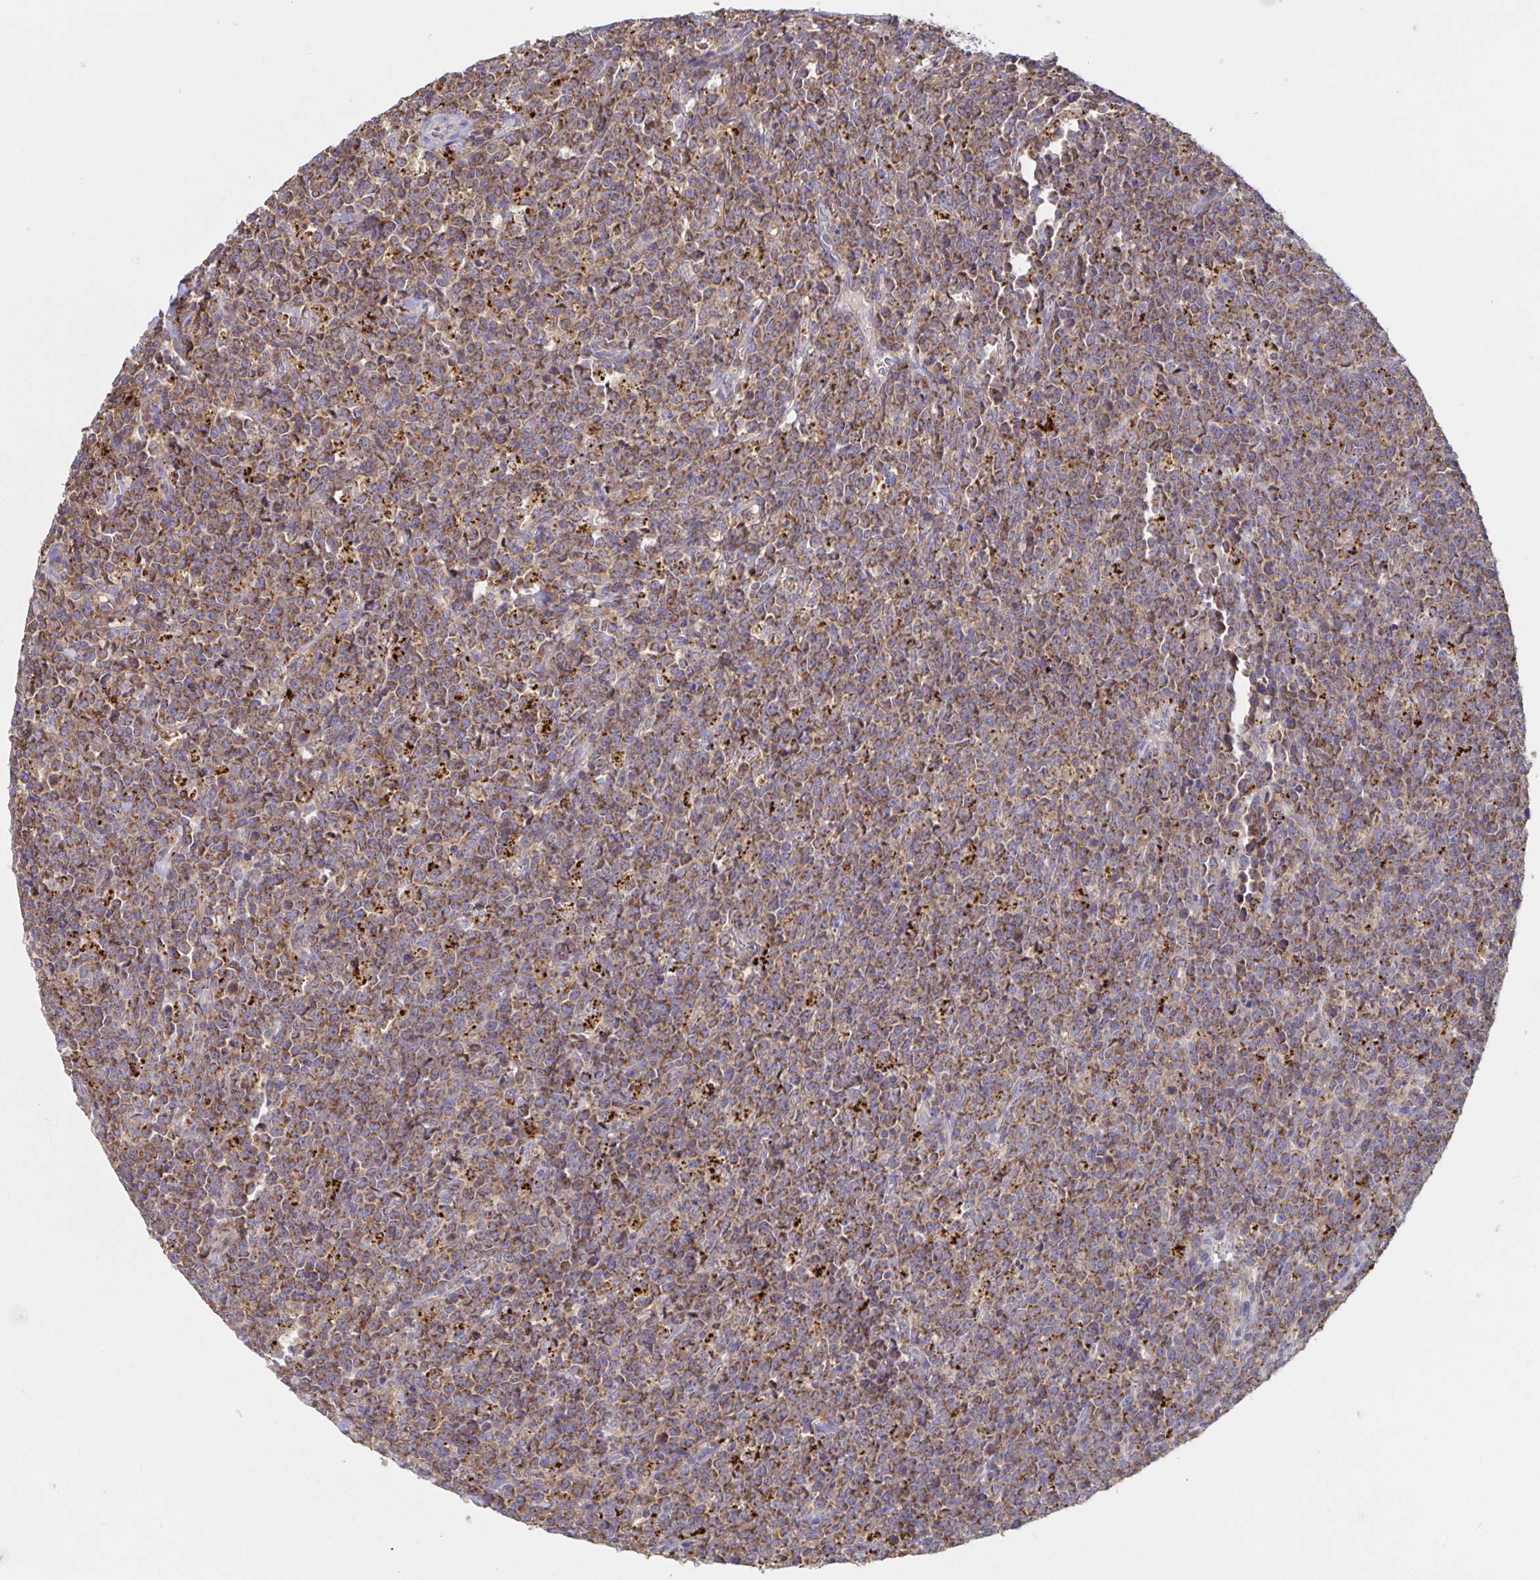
{"staining": {"intensity": "moderate", "quantity": ">75%", "location": "cytoplasmic/membranous"}, "tissue": "lymphoma", "cell_type": "Tumor cells", "image_type": "cancer", "snomed": [{"axis": "morphology", "description": "Malignant lymphoma, non-Hodgkin's type, High grade"}, {"axis": "topography", "description": "Small intestine"}], "caption": "Immunohistochemical staining of human high-grade malignant lymphoma, non-Hodgkin's type demonstrates medium levels of moderate cytoplasmic/membranous protein expression in about >75% of tumor cells.", "gene": "PRDX3", "patient": {"sex": "female", "age": 56}}